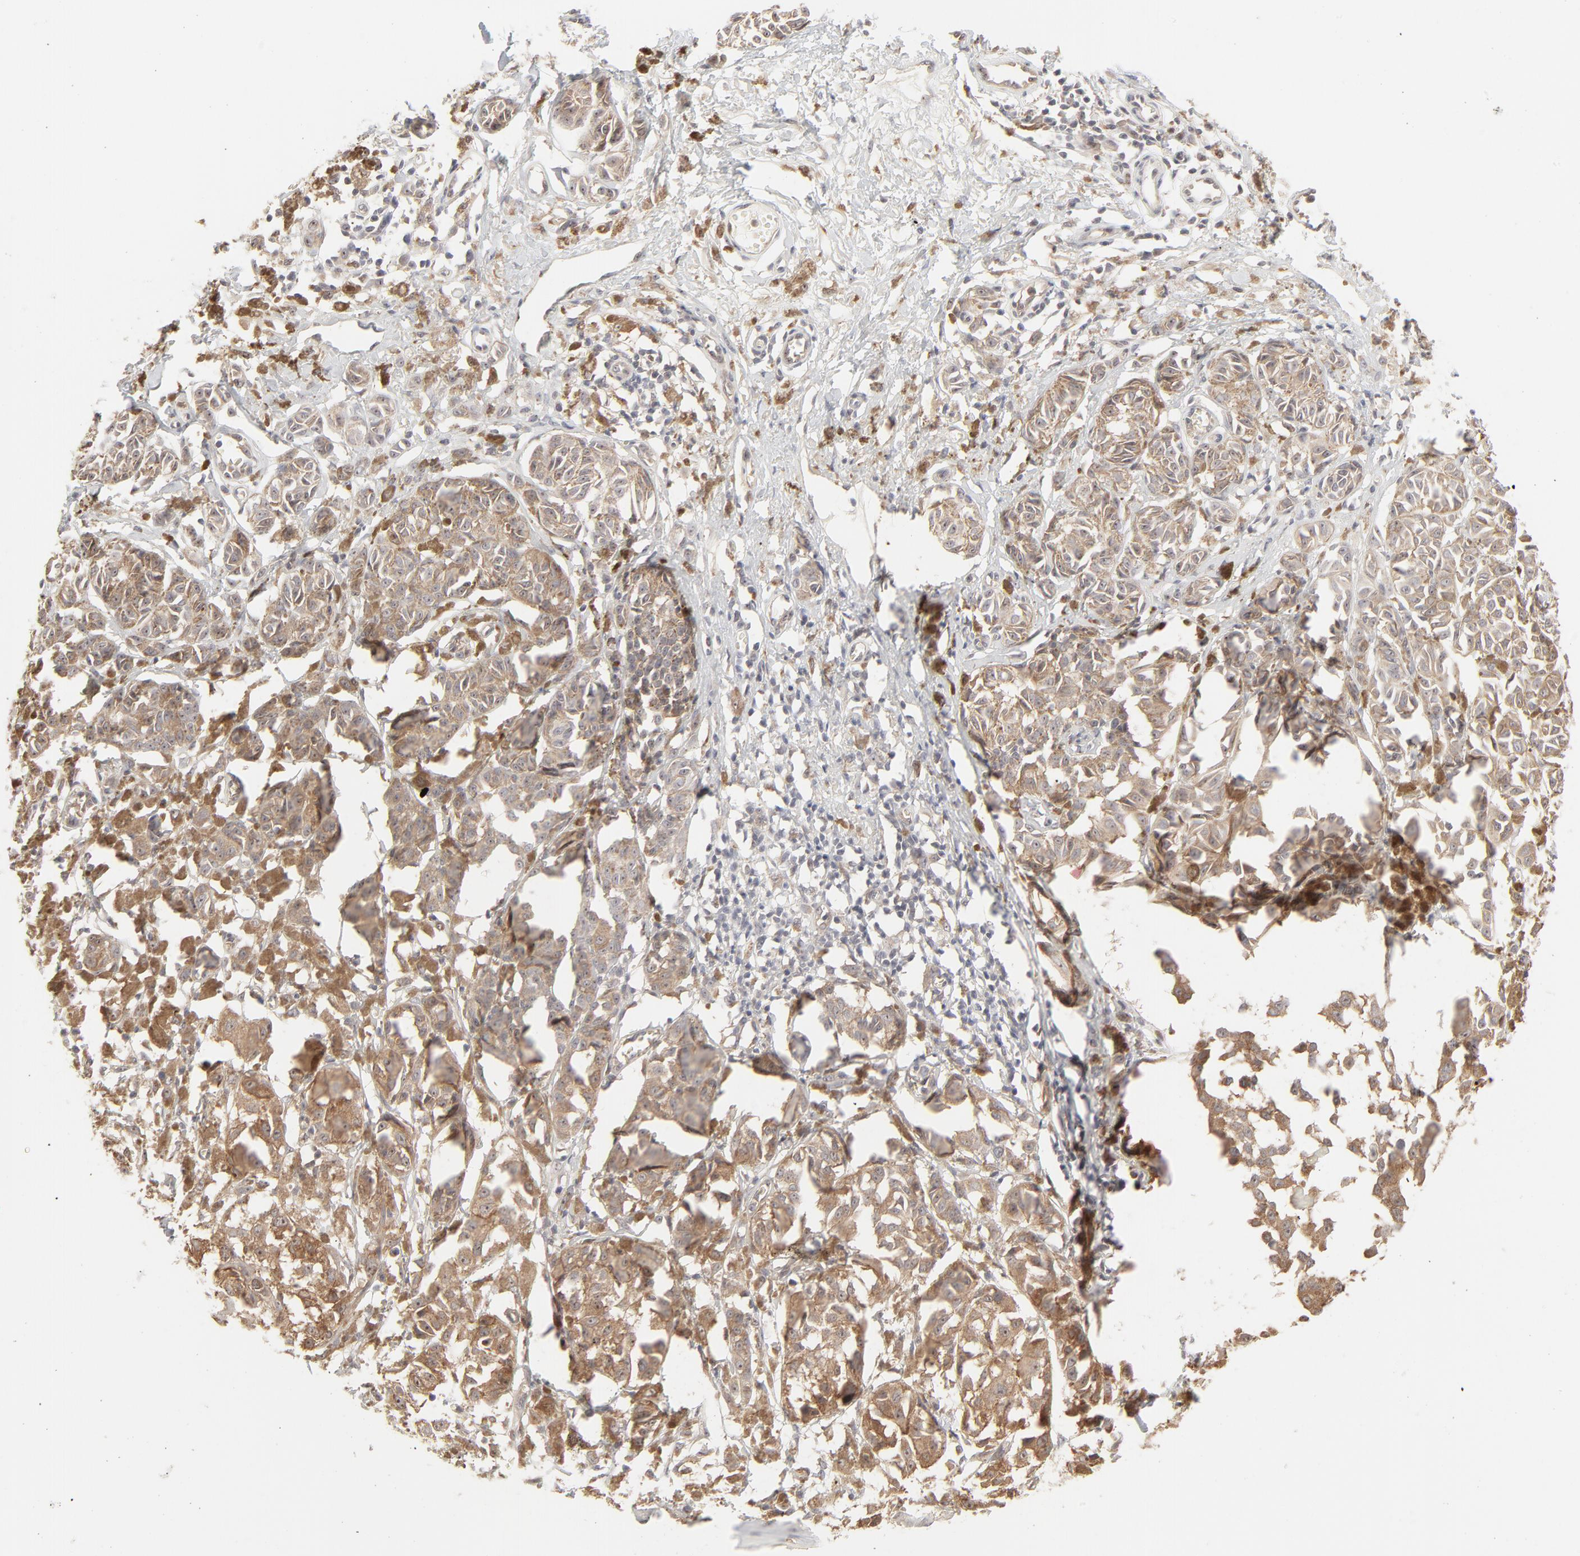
{"staining": {"intensity": "moderate", "quantity": ">75%", "location": "cytoplasmic/membranous"}, "tissue": "melanoma", "cell_type": "Tumor cells", "image_type": "cancer", "snomed": [{"axis": "morphology", "description": "Malignant melanoma, NOS"}, {"axis": "topography", "description": "Skin"}], "caption": "Malignant melanoma stained with immunohistochemistry (IHC) reveals moderate cytoplasmic/membranous positivity in about >75% of tumor cells. Using DAB (3,3'-diaminobenzidine) (brown) and hematoxylin (blue) stains, captured at high magnification using brightfield microscopy.", "gene": "RAB5C", "patient": {"sex": "male", "age": 76}}